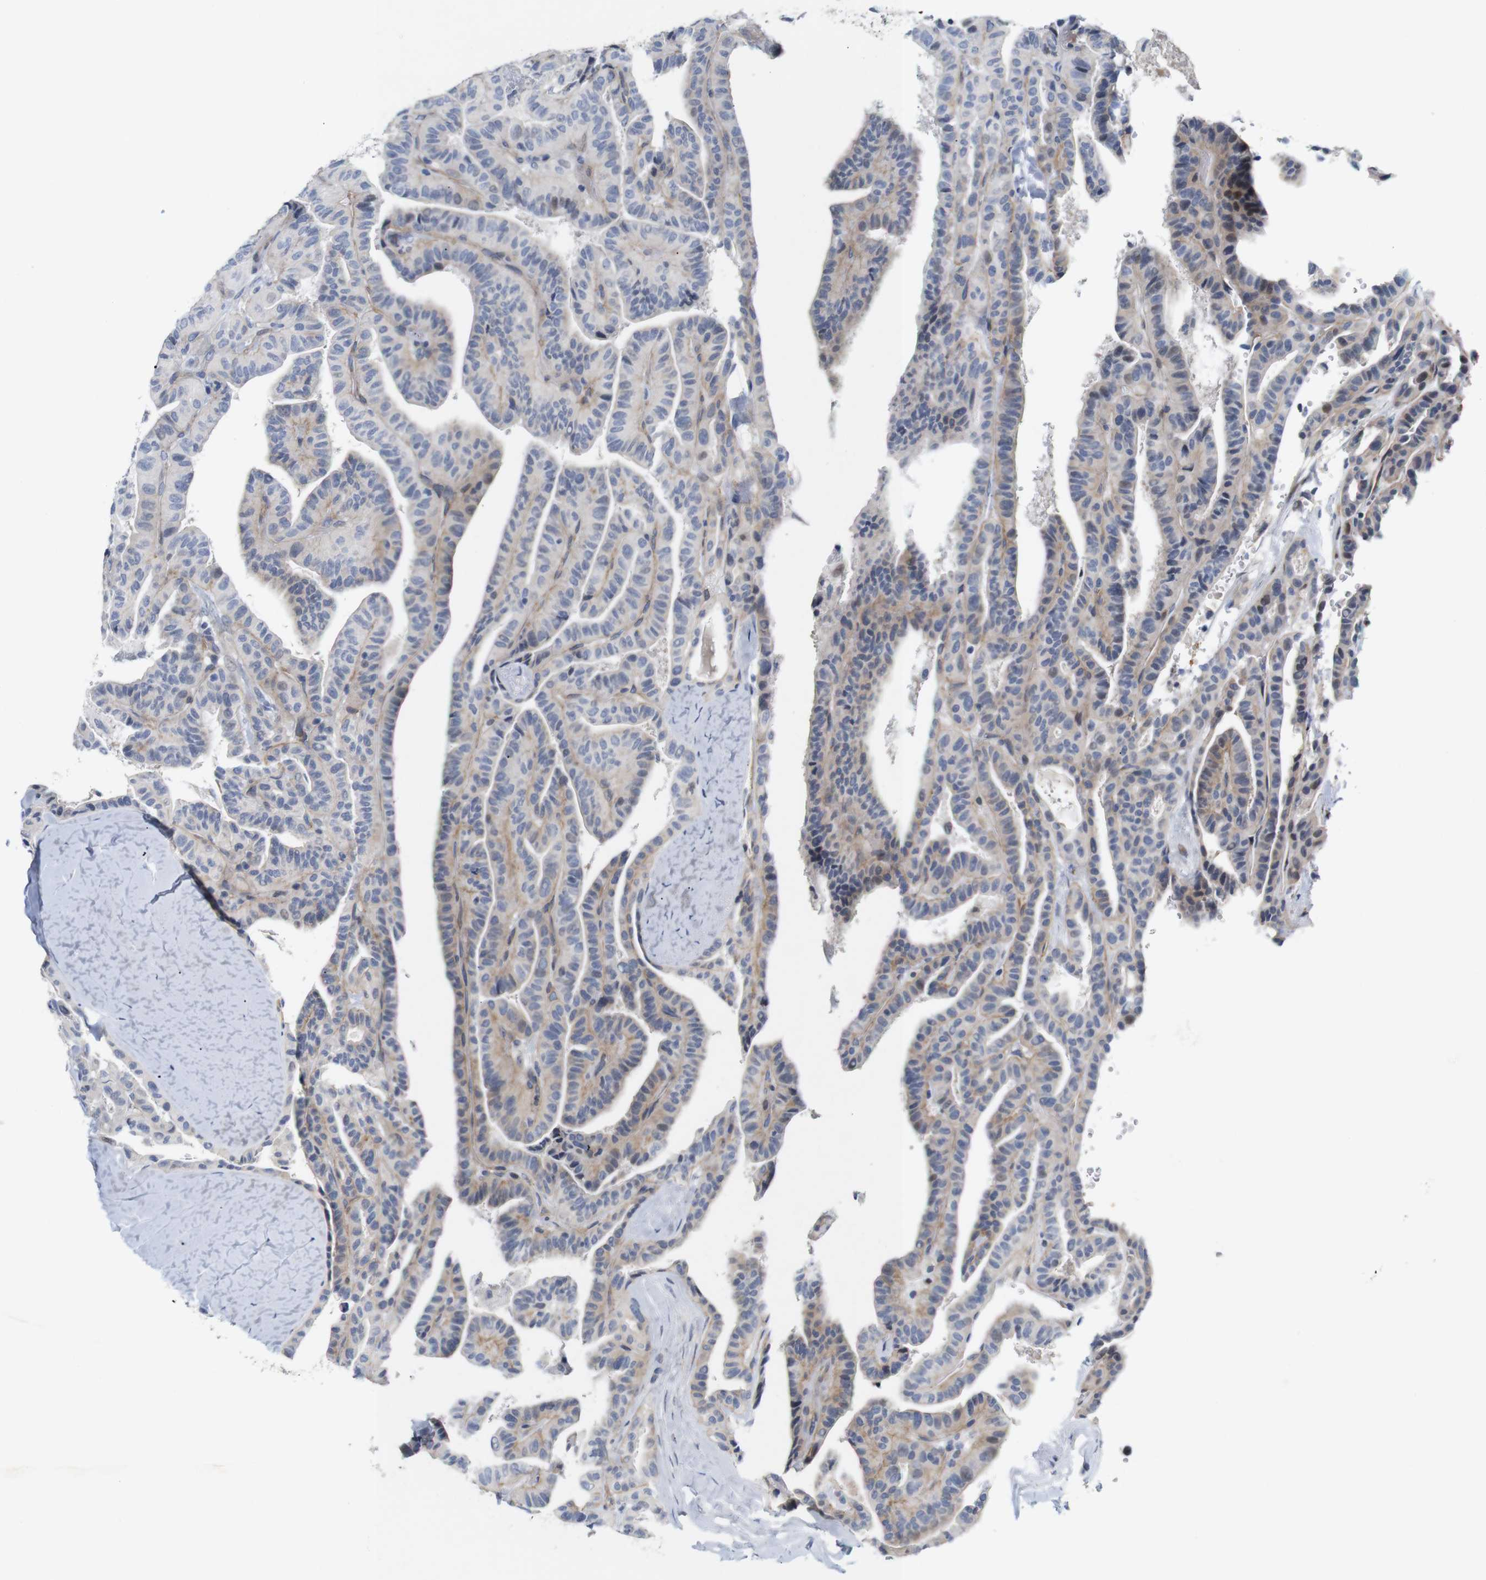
{"staining": {"intensity": "weak", "quantity": "<25%", "location": "cytoplasmic/membranous"}, "tissue": "thyroid cancer", "cell_type": "Tumor cells", "image_type": "cancer", "snomed": [{"axis": "morphology", "description": "Papillary adenocarcinoma, NOS"}, {"axis": "topography", "description": "Thyroid gland"}], "caption": "This is an IHC micrograph of thyroid cancer (papillary adenocarcinoma). There is no positivity in tumor cells.", "gene": "CYB561", "patient": {"sex": "male", "age": 77}}